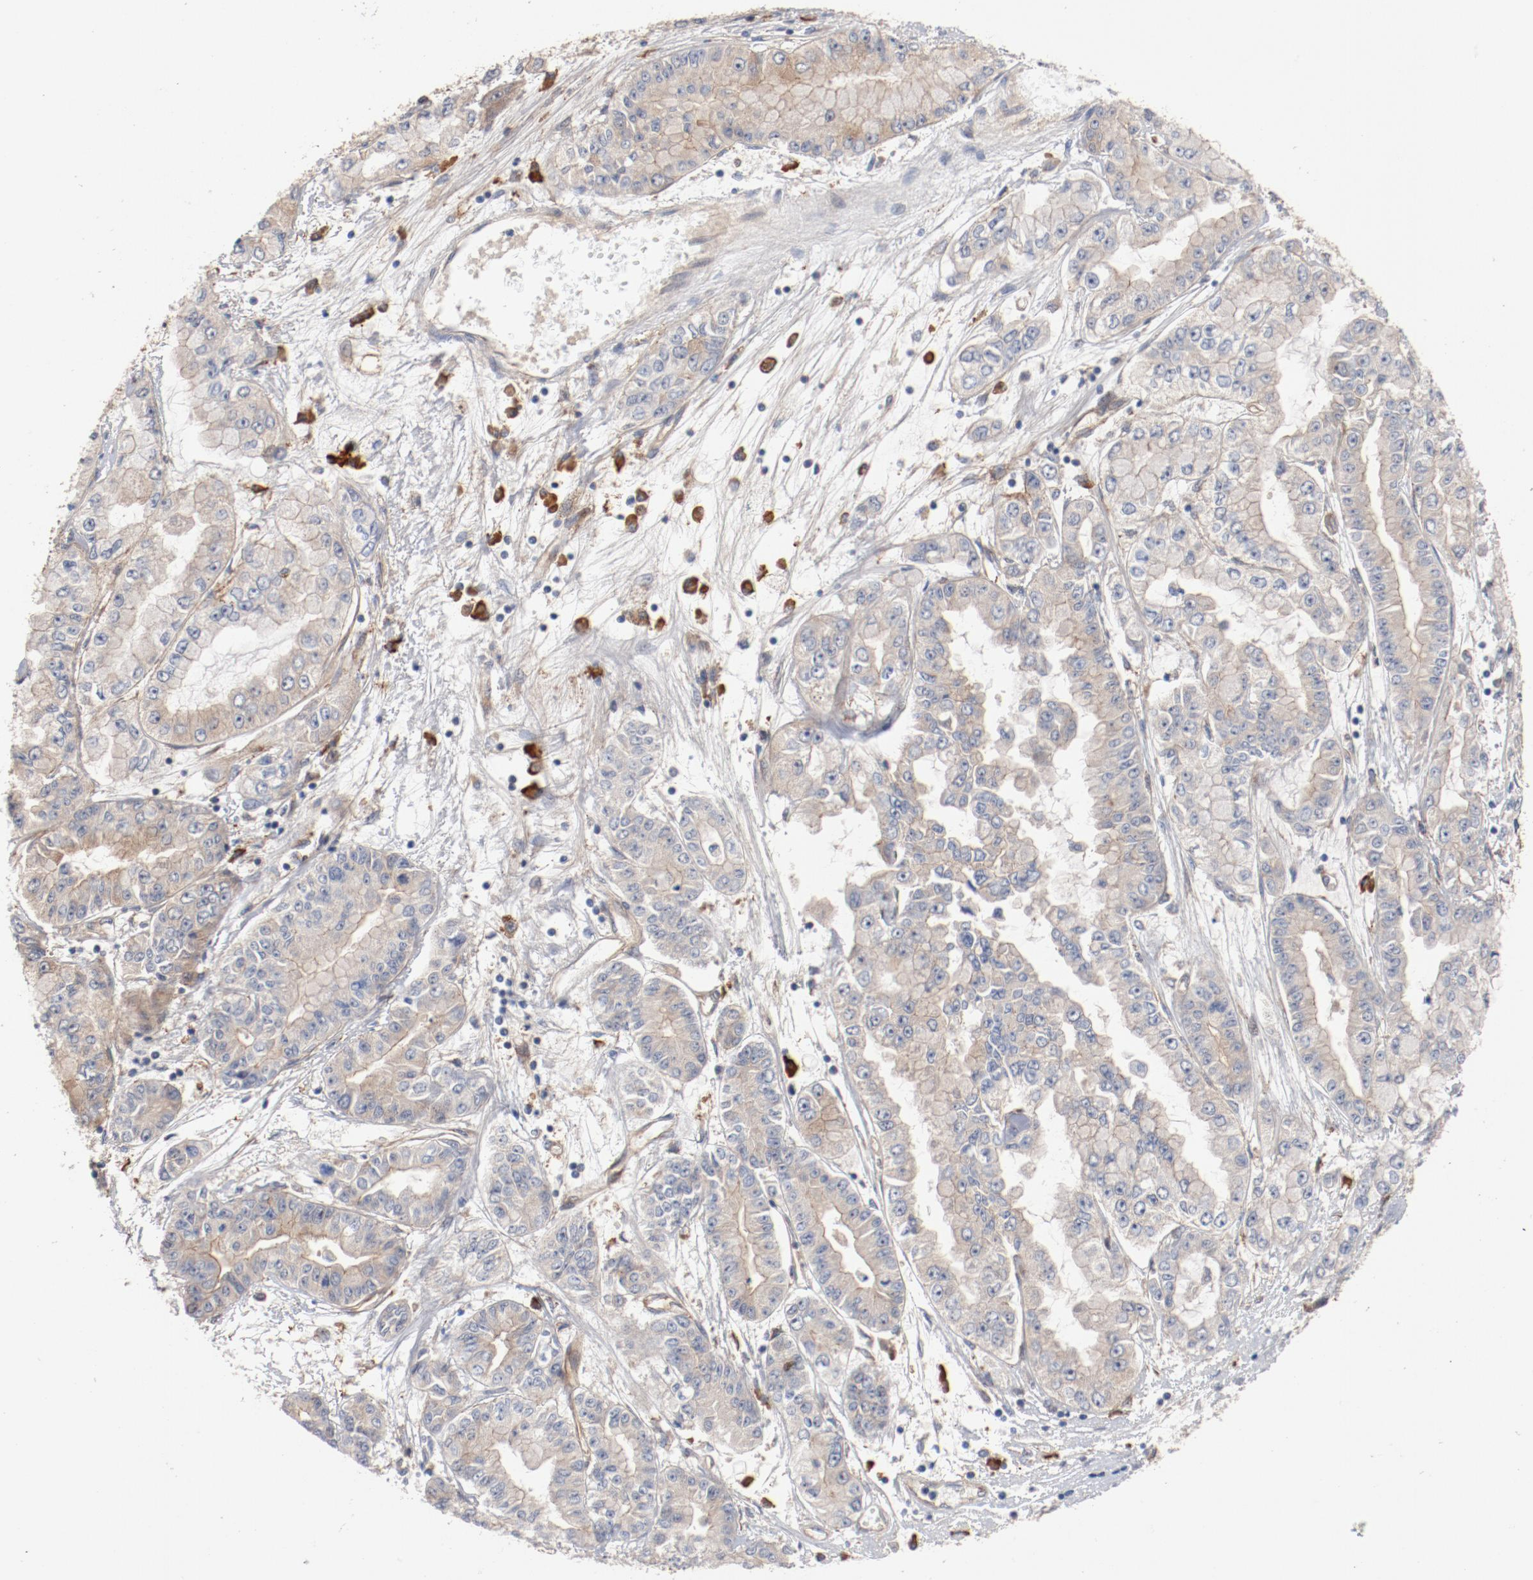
{"staining": {"intensity": "weak", "quantity": ">75%", "location": "cytoplasmic/membranous"}, "tissue": "liver cancer", "cell_type": "Tumor cells", "image_type": "cancer", "snomed": [{"axis": "morphology", "description": "Cholangiocarcinoma"}, {"axis": "topography", "description": "Liver"}], "caption": "Weak cytoplasmic/membranous expression for a protein is appreciated in approximately >75% of tumor cells of cholangiocarcinoma (liver) using immunohistochemistry.", "gene": "PITPNM2", "patient": {"sex": "female", "age": 79}}